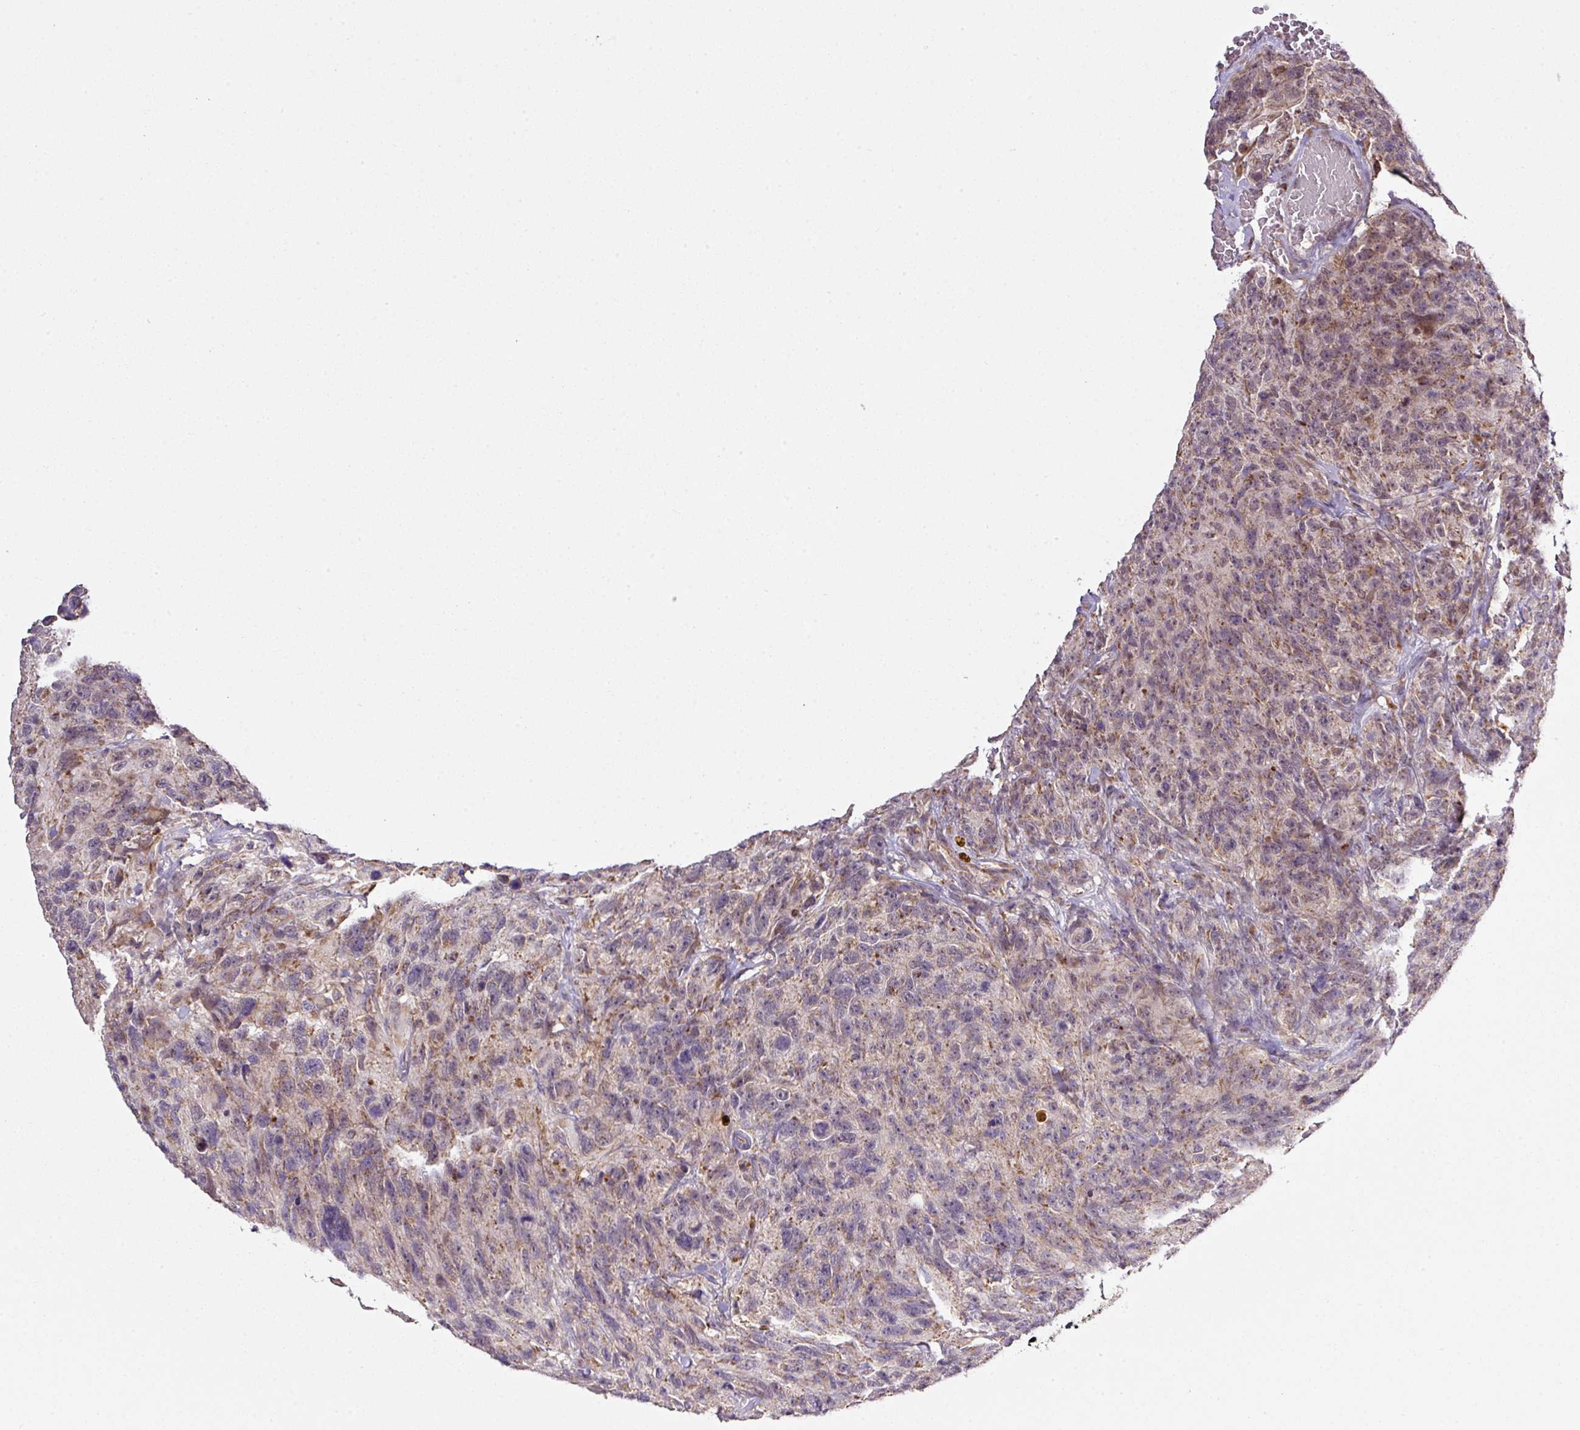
{"staining": {"intensity": "weak", "quantity": "25%-75%", "location": "cytoplasmic/membranous,nuclear"}, "tissue": "glioma", "cell_type": "Tumor cells", "image_type": "cancer", "snomed": [{"axis": "morphology", "description": "Glioma, malignant, High grade"}, {"axis": "topography", "description": "Brain"}], "caption": "This is a micrograph of IHC staining of high-grade glioma (malignant), which shows weak positivity in the cytoplasmic/membranous and nuclear of tumor cells.", "gene": "SMCO4", "patient": {"sex": "male", "age": 69}}